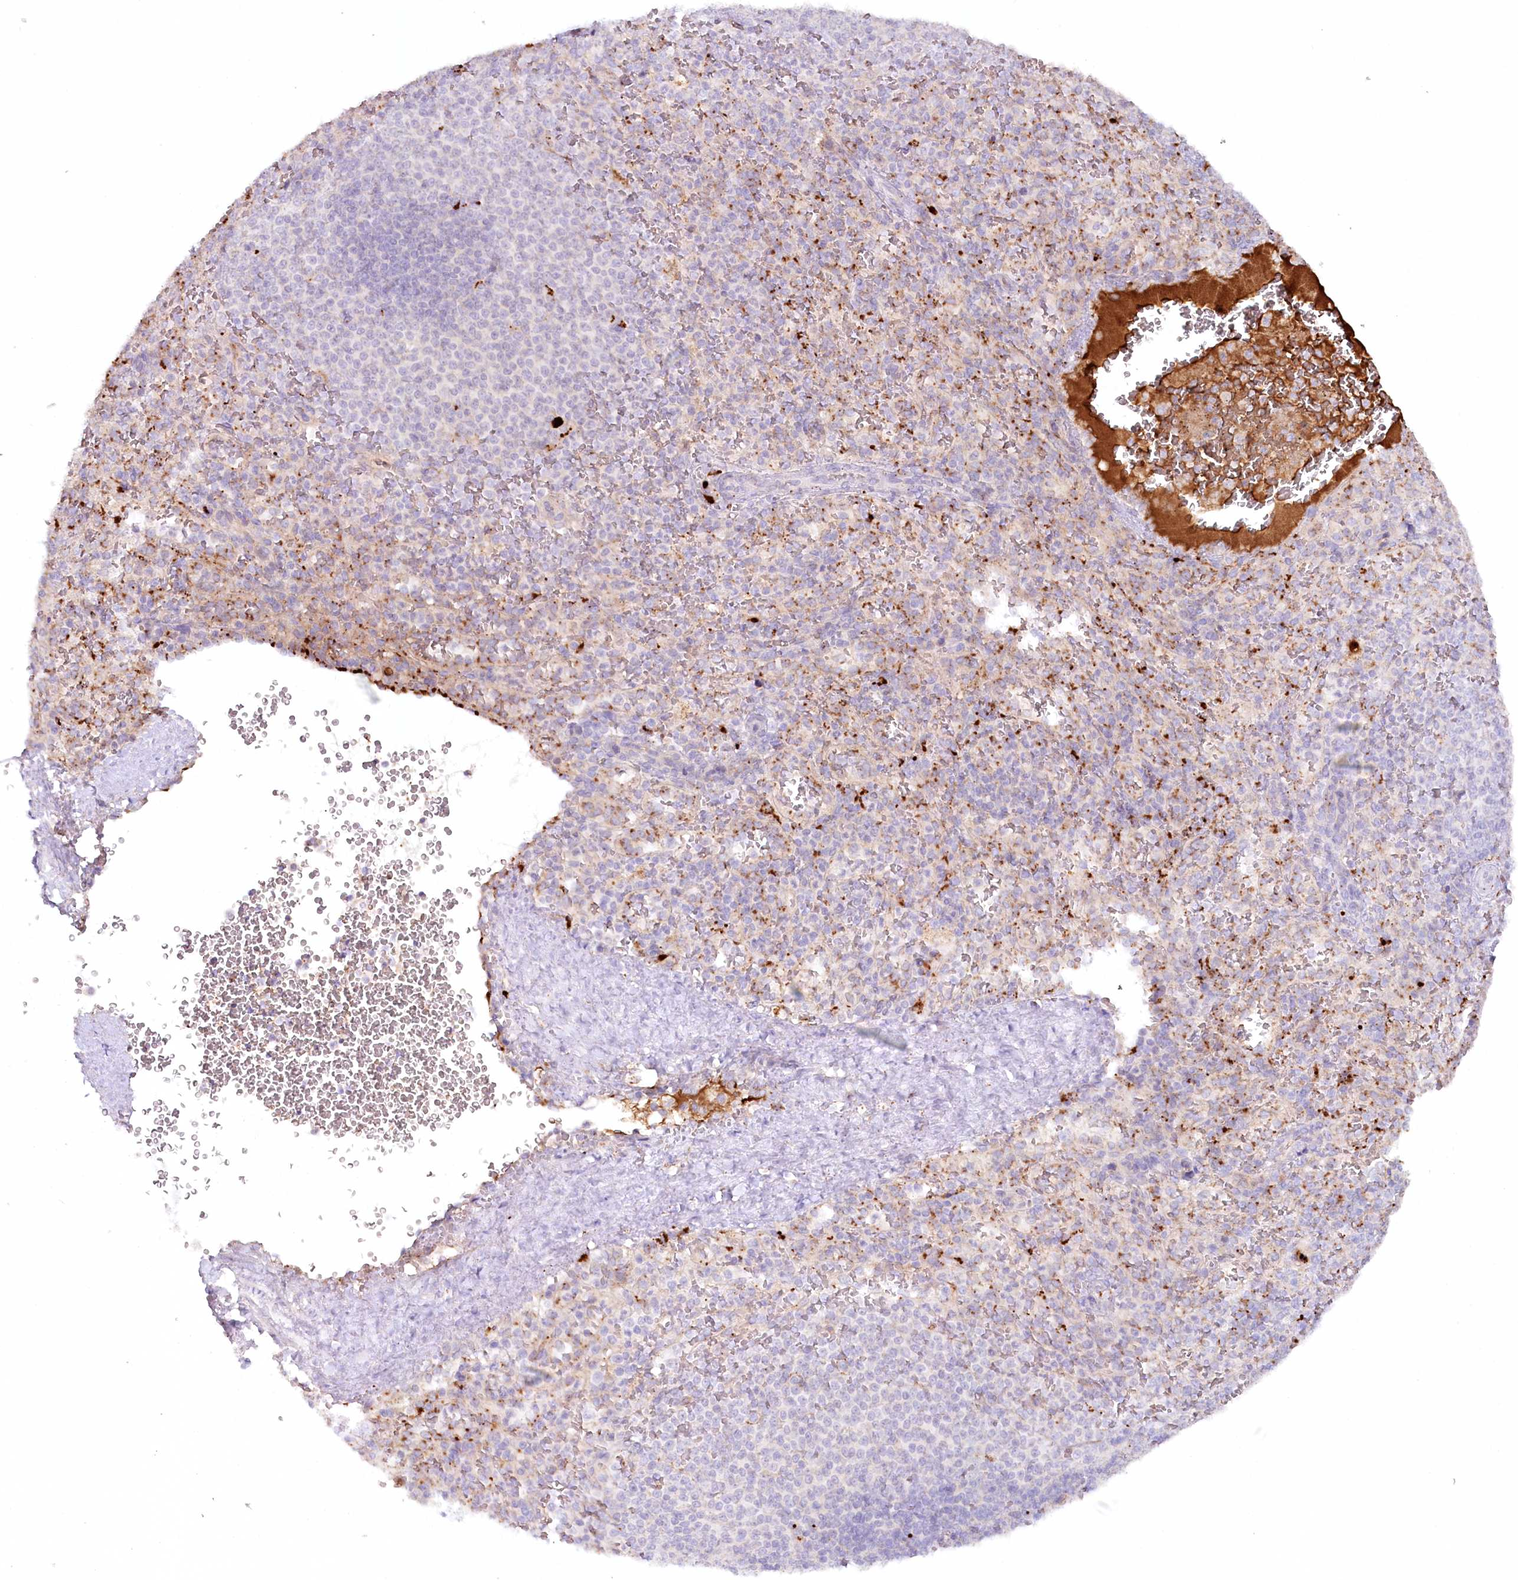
{"staining": {"intensity": "strong", "quantity": "<25%", "location": "cytoplasmic/membranous"}, "tissue": "spleen", "cell_type": "Cells in red pulp", "image_type": "normal", "snomed": [{"axis": "morphology", "description": "Normal tissue, NOS"}, {"axis": "topography", "description": "Spleen"}], "caption": "A brown stain labels strong cytoplasmic/membranous positivity of a protein in cells in red pulp of normal human spleen. (IHC, brightfield microscopy, high magnification).", "gene": "PSAPL1", "patient": {"sex": "female", "age": 21}}